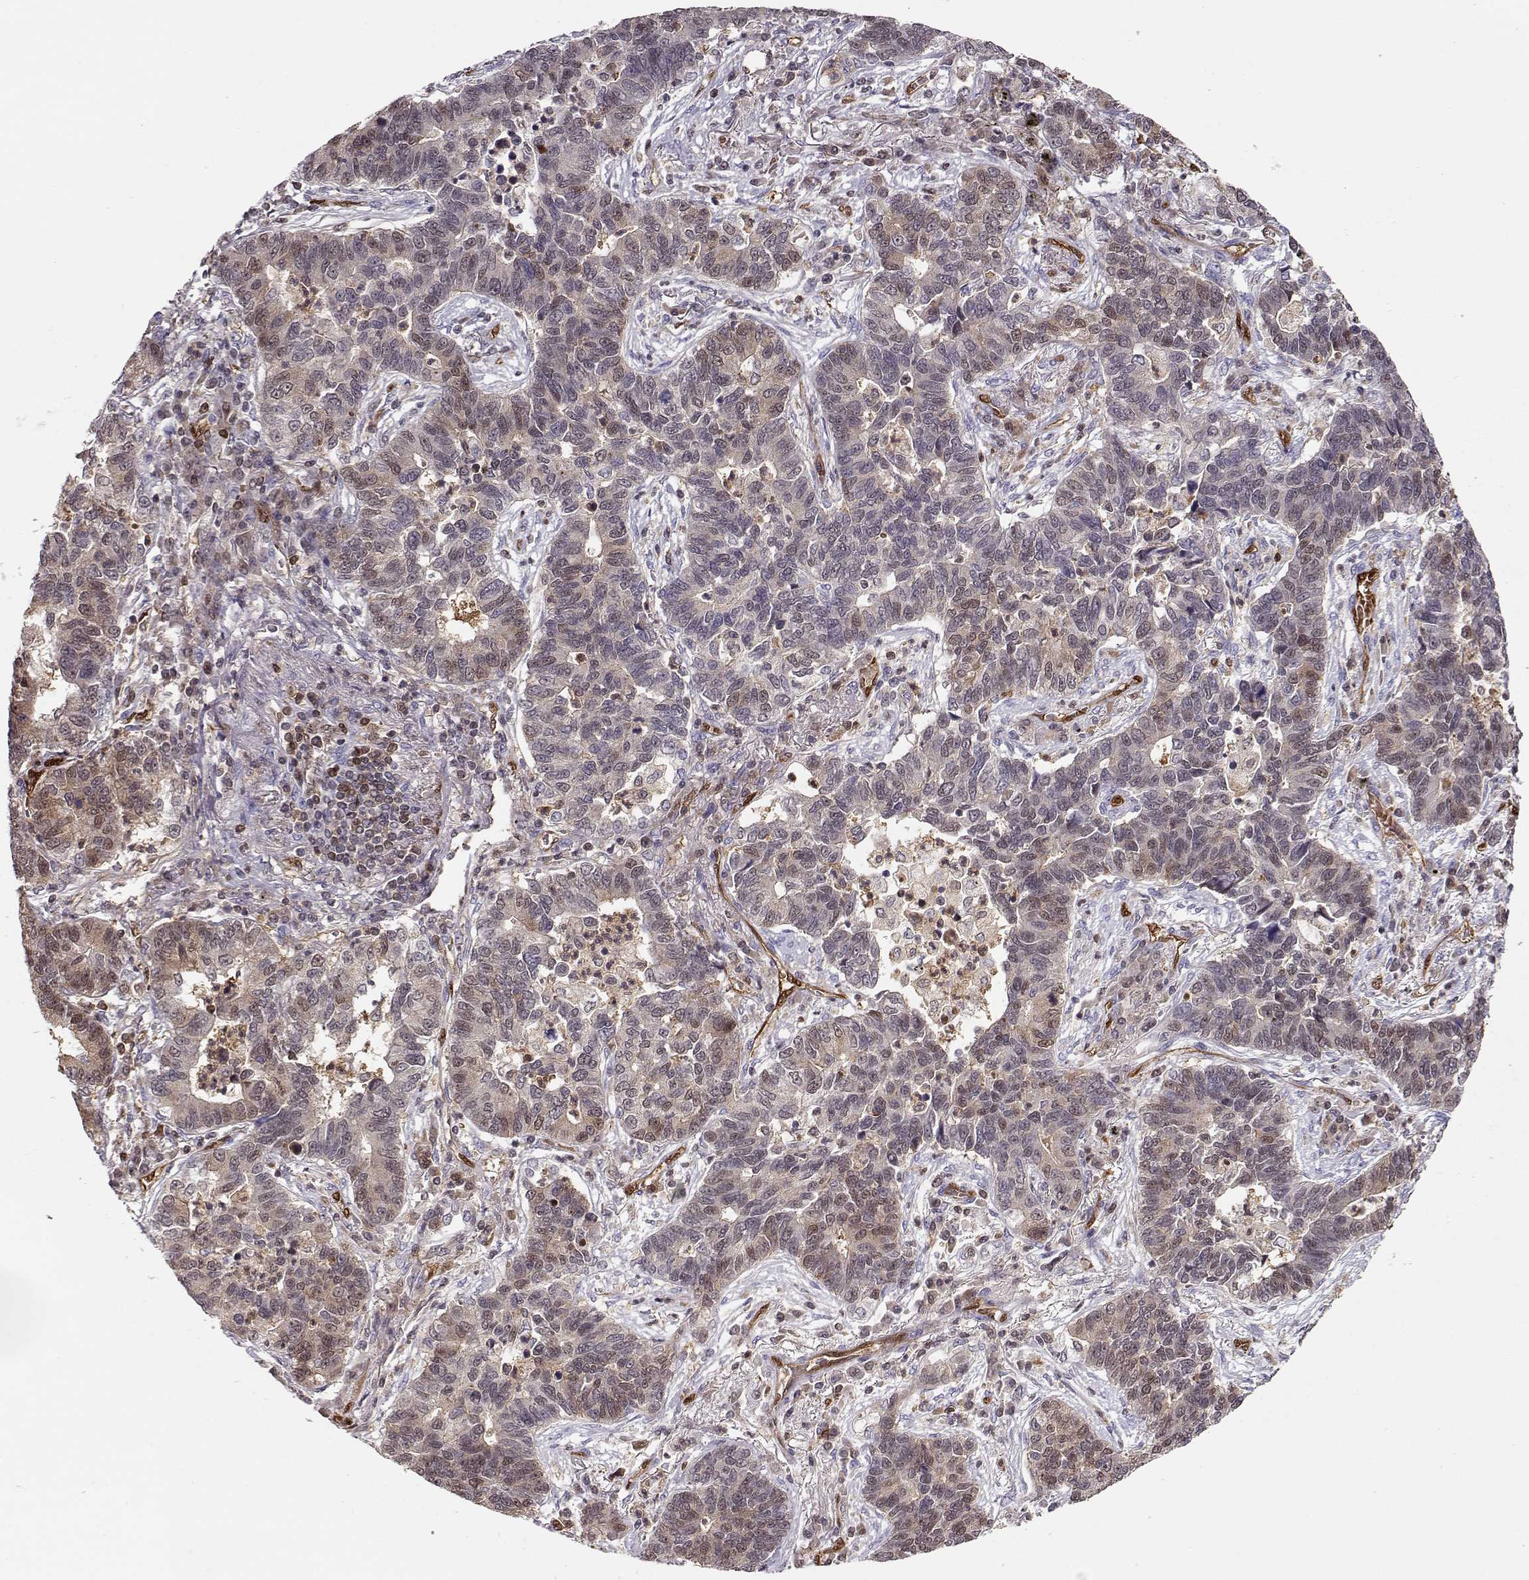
{"staining": {"intensity": "weak", "quantity": "<25%", "location": "cytoplasmic/membranous"}, "tissue": "lung cancer", "cell_type": "Tumor cells", "image_type": "cancer", "snomed": [{"axis": "morphology", "description": "Adenocarcinoma, NOS"}, {"axis": "topography", "description": "Lung"}], "caption": "Immunohistochemistry image of neoplastic tissue: human lung cancer stained with DAB (3,3'-diaminobenzidine) exhibits no significant protein positivity in tumor cells.", "gene": "PNP", "patient": {"sex": "female", "age": 57}}